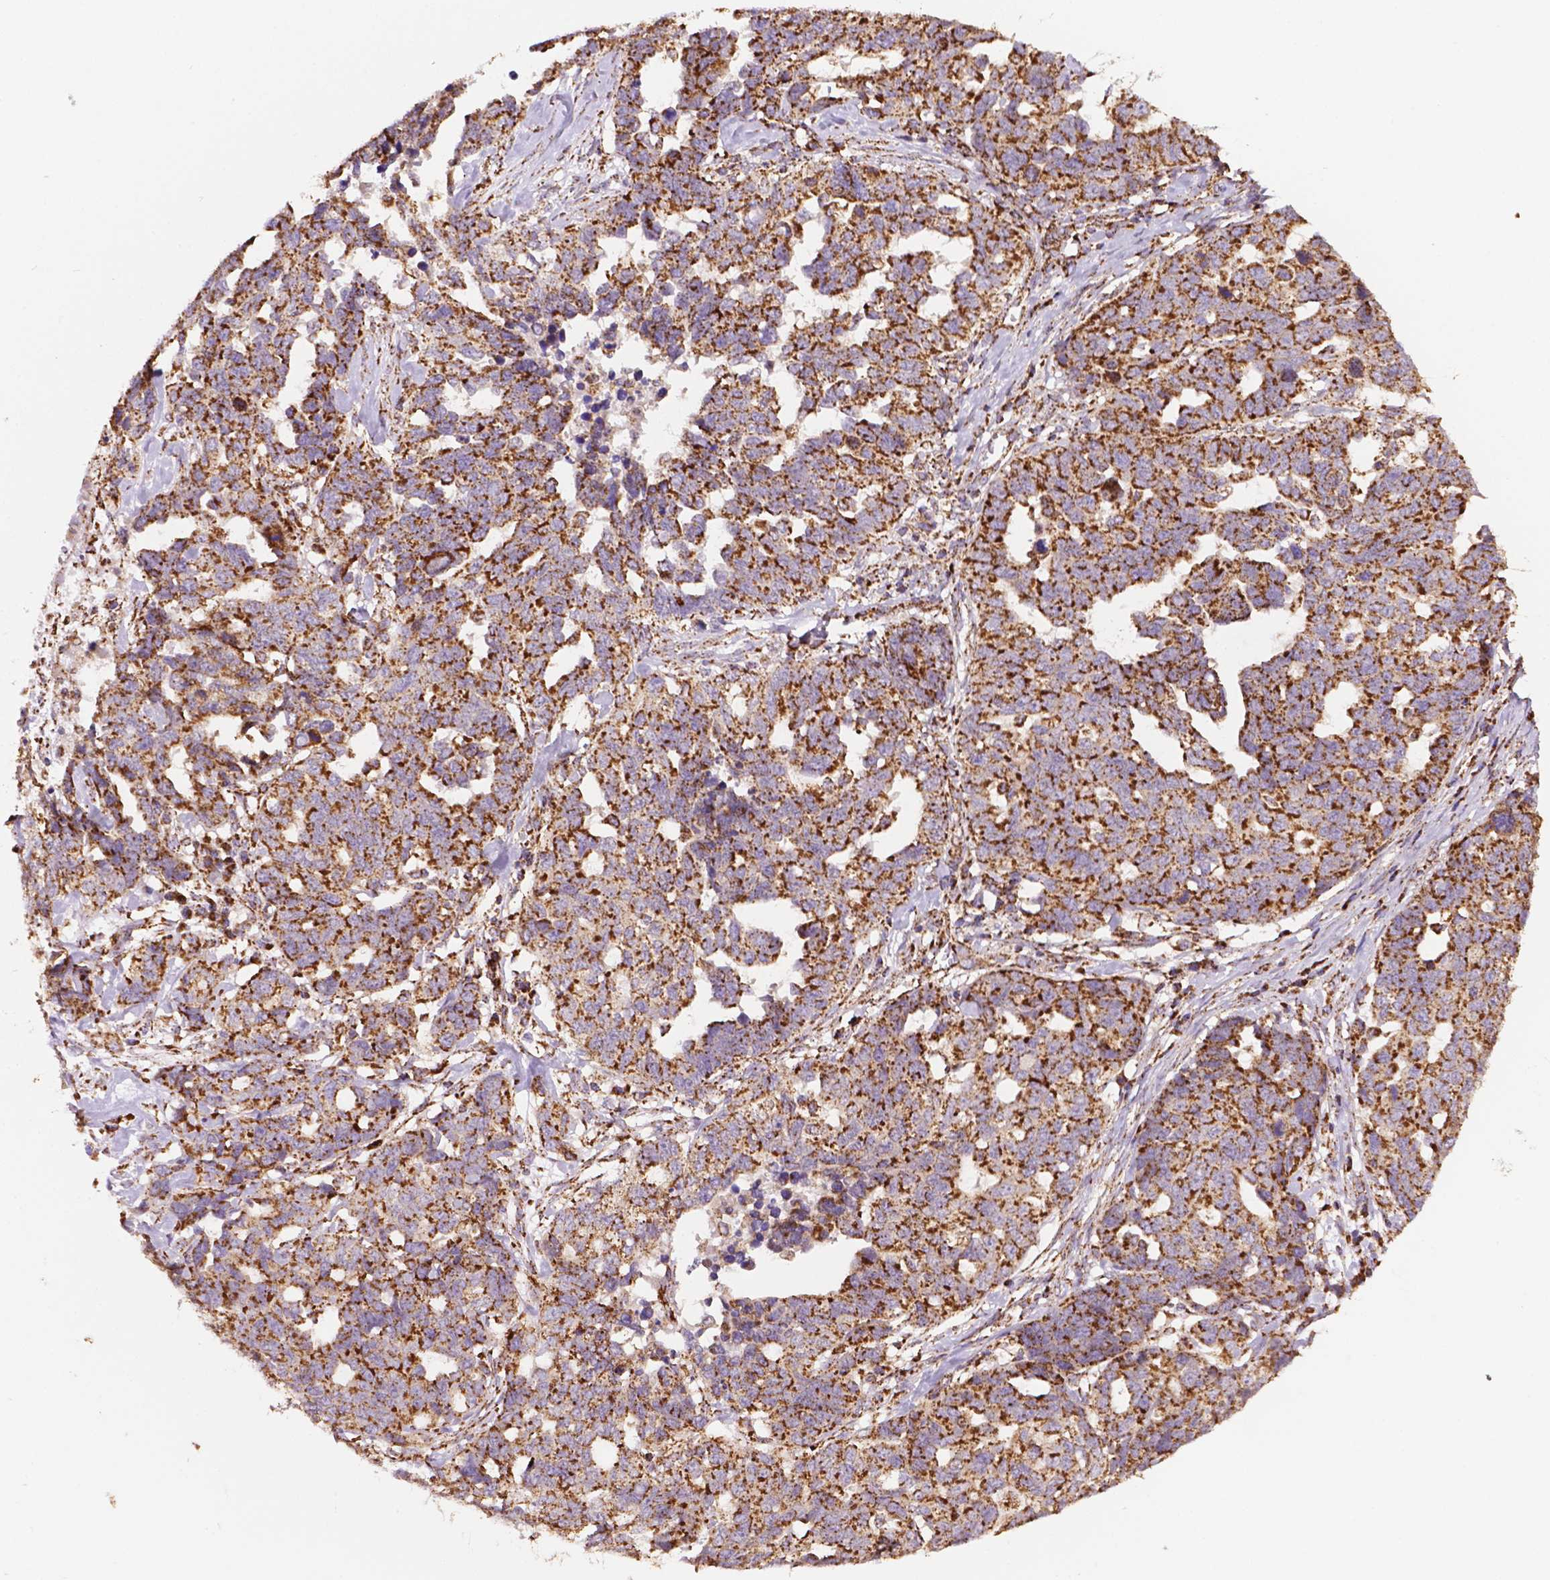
{"staining": {"intensity": "strong", "quantity": ">75%", "location": "cytoplasmic/membranous"}, "tissue": "ovarian cancer", "cell_type": "Tumor cells", "image_type": "cancer", "snomed": [{"axis": "morphology", "description": "Cystadenocarcinoma, serous, NOS"}, {"axis": "topography", "description": "Ovary"}], "caption": "Ovarian cancer (serous cystadenocarcinoma) tissue demonstrates strong cytoplasmic/membranous positivity in about >75% of tumor cells", "gene": "ILVBL", "patient": {"sex": "female", "age": 69}}